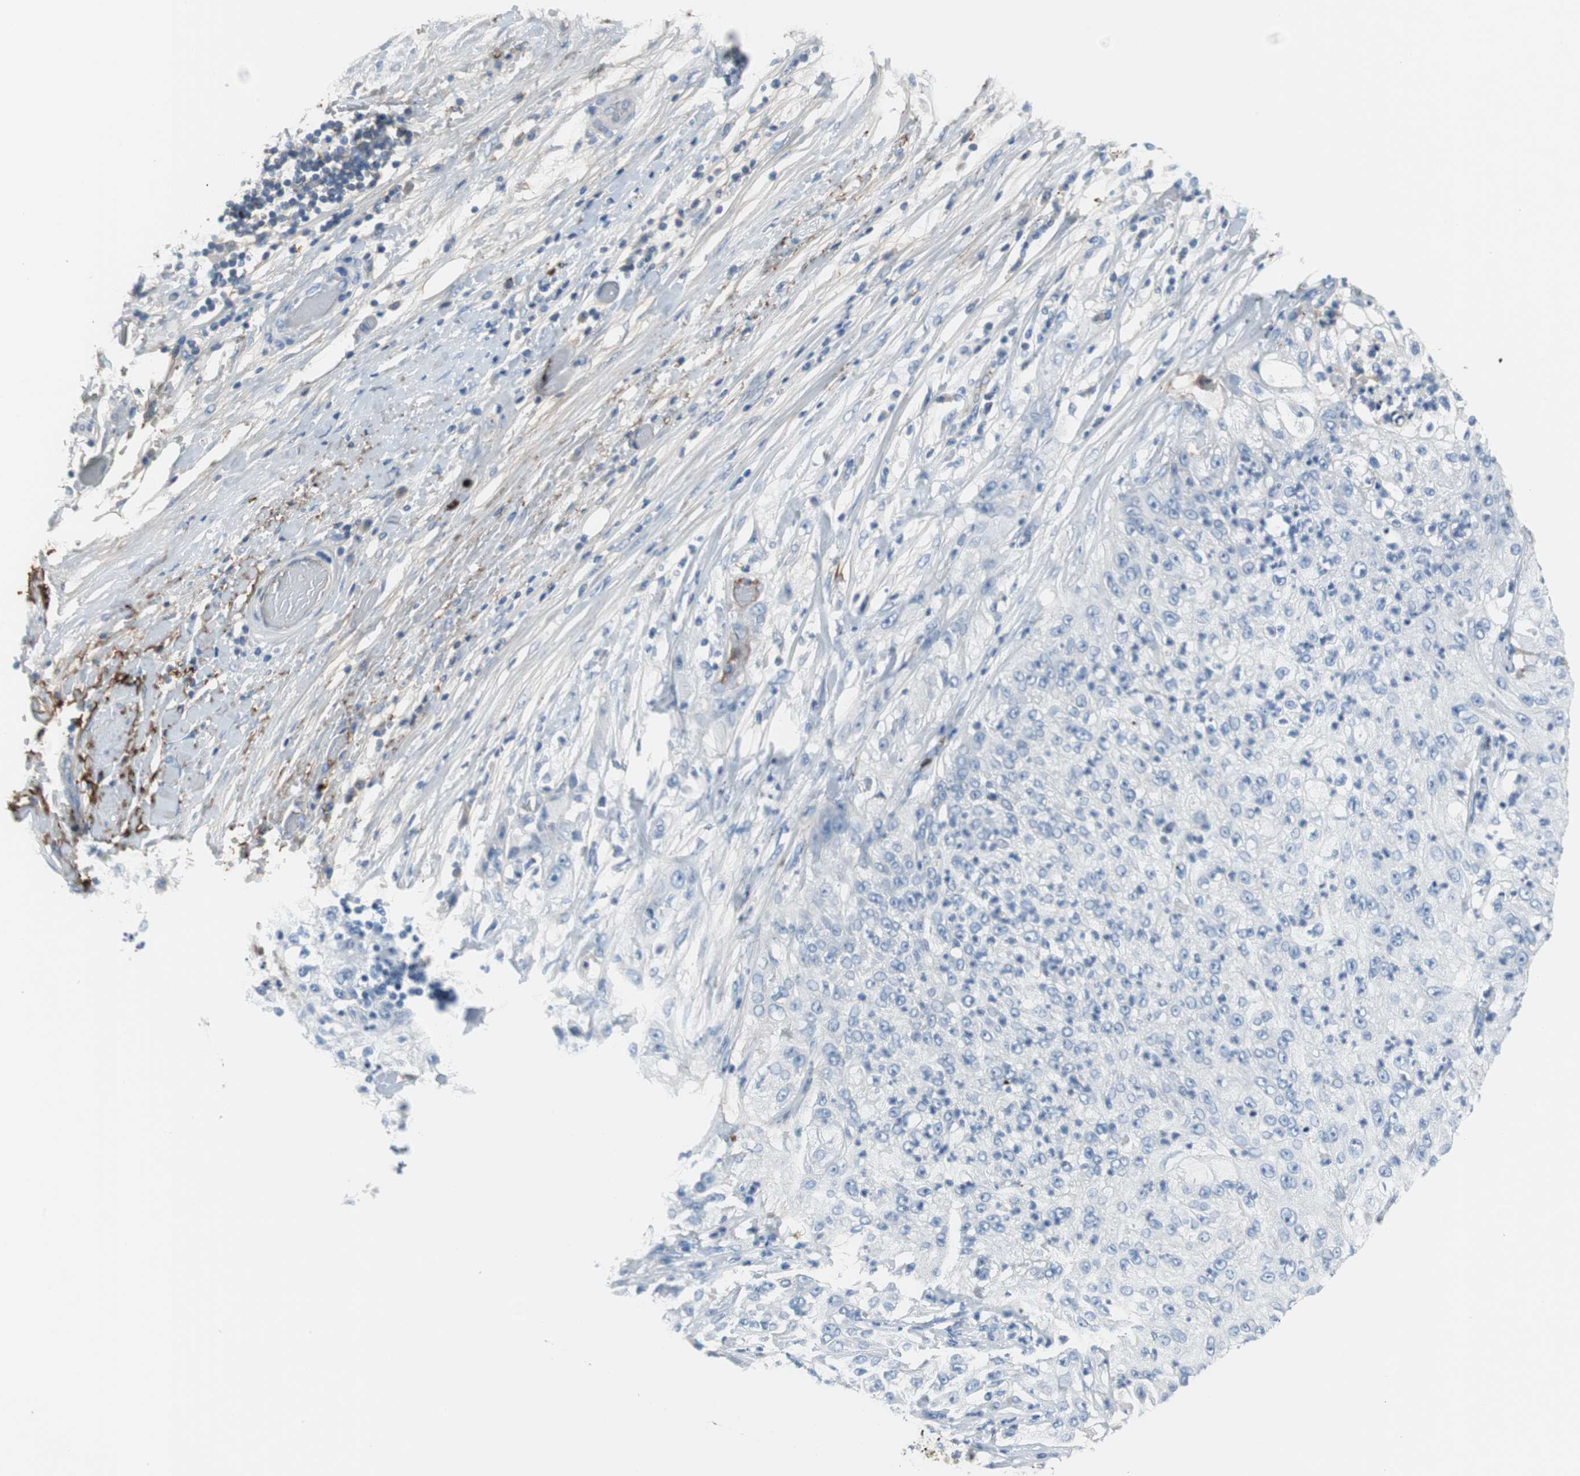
{"staining": {"intensity": "negative", "quantity": "none", "location": "none"}, "tissue": "lung cancer", "cell_type": "Tumor cells", "image_type": "cancer", "snomed": [{"axis": "morphology", "description": "Inflammation, NOS"}, {"axis": "morphology", "description": "Squamous cell carcinoma, NOS"}, {"axis": "topography", "description": "Lymph node"}, {"axis": "topography", "description": "Soft tissue"}, {"axis": "topography", "description": "Lung"}], "caption": "High power microscopy histopathology image of an immunohistochemistry histopathology image of lung squamous cell carcinoma, revealing no significant expression in tumor cells.", "gene": "APCS", "patient": {"sex": "male", "age": 66}}